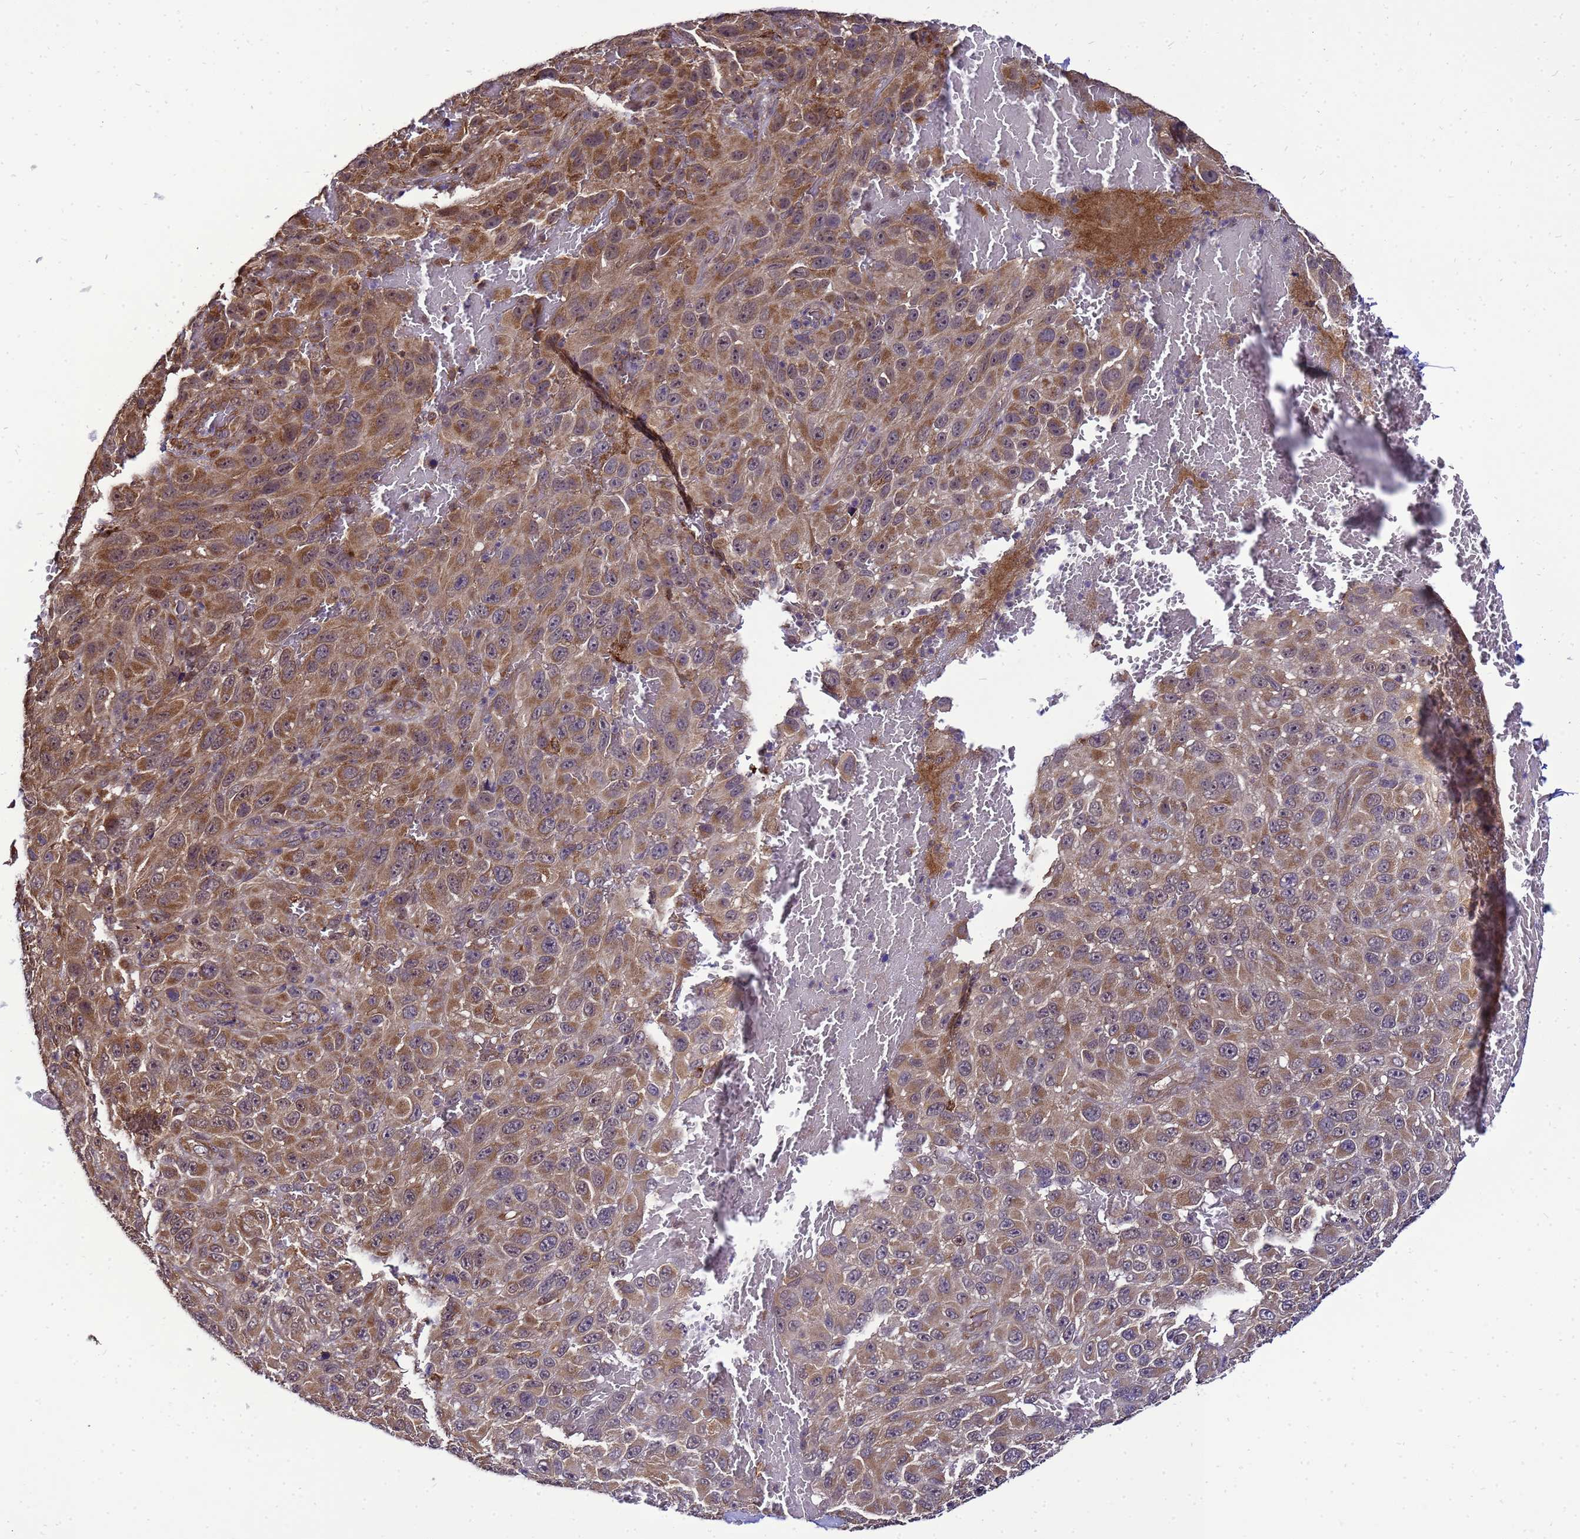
{"staining": {"intensity": "moderate", "quantity": ">75%", "location": "cytoplasmic/membranous"}, "tissue": "melanoma", "cell_type": "Tumor cells", "image_type": "cancer", "snomed": [{"axis": "morphology", "description": "Normal tissue, NOS"}, {"axis": "morphology", "description": "Malignant melanoma, NOS"}, {"axis": "topography", "description": "Skin"}], "caption": "Human melanoma stained for a protein (brown) displays moderate cytoplasmic/membranous positive expression in about >75% of tumor cells.", "gene": "TRABD", "patient": {"sex": "female", "age": 96}}